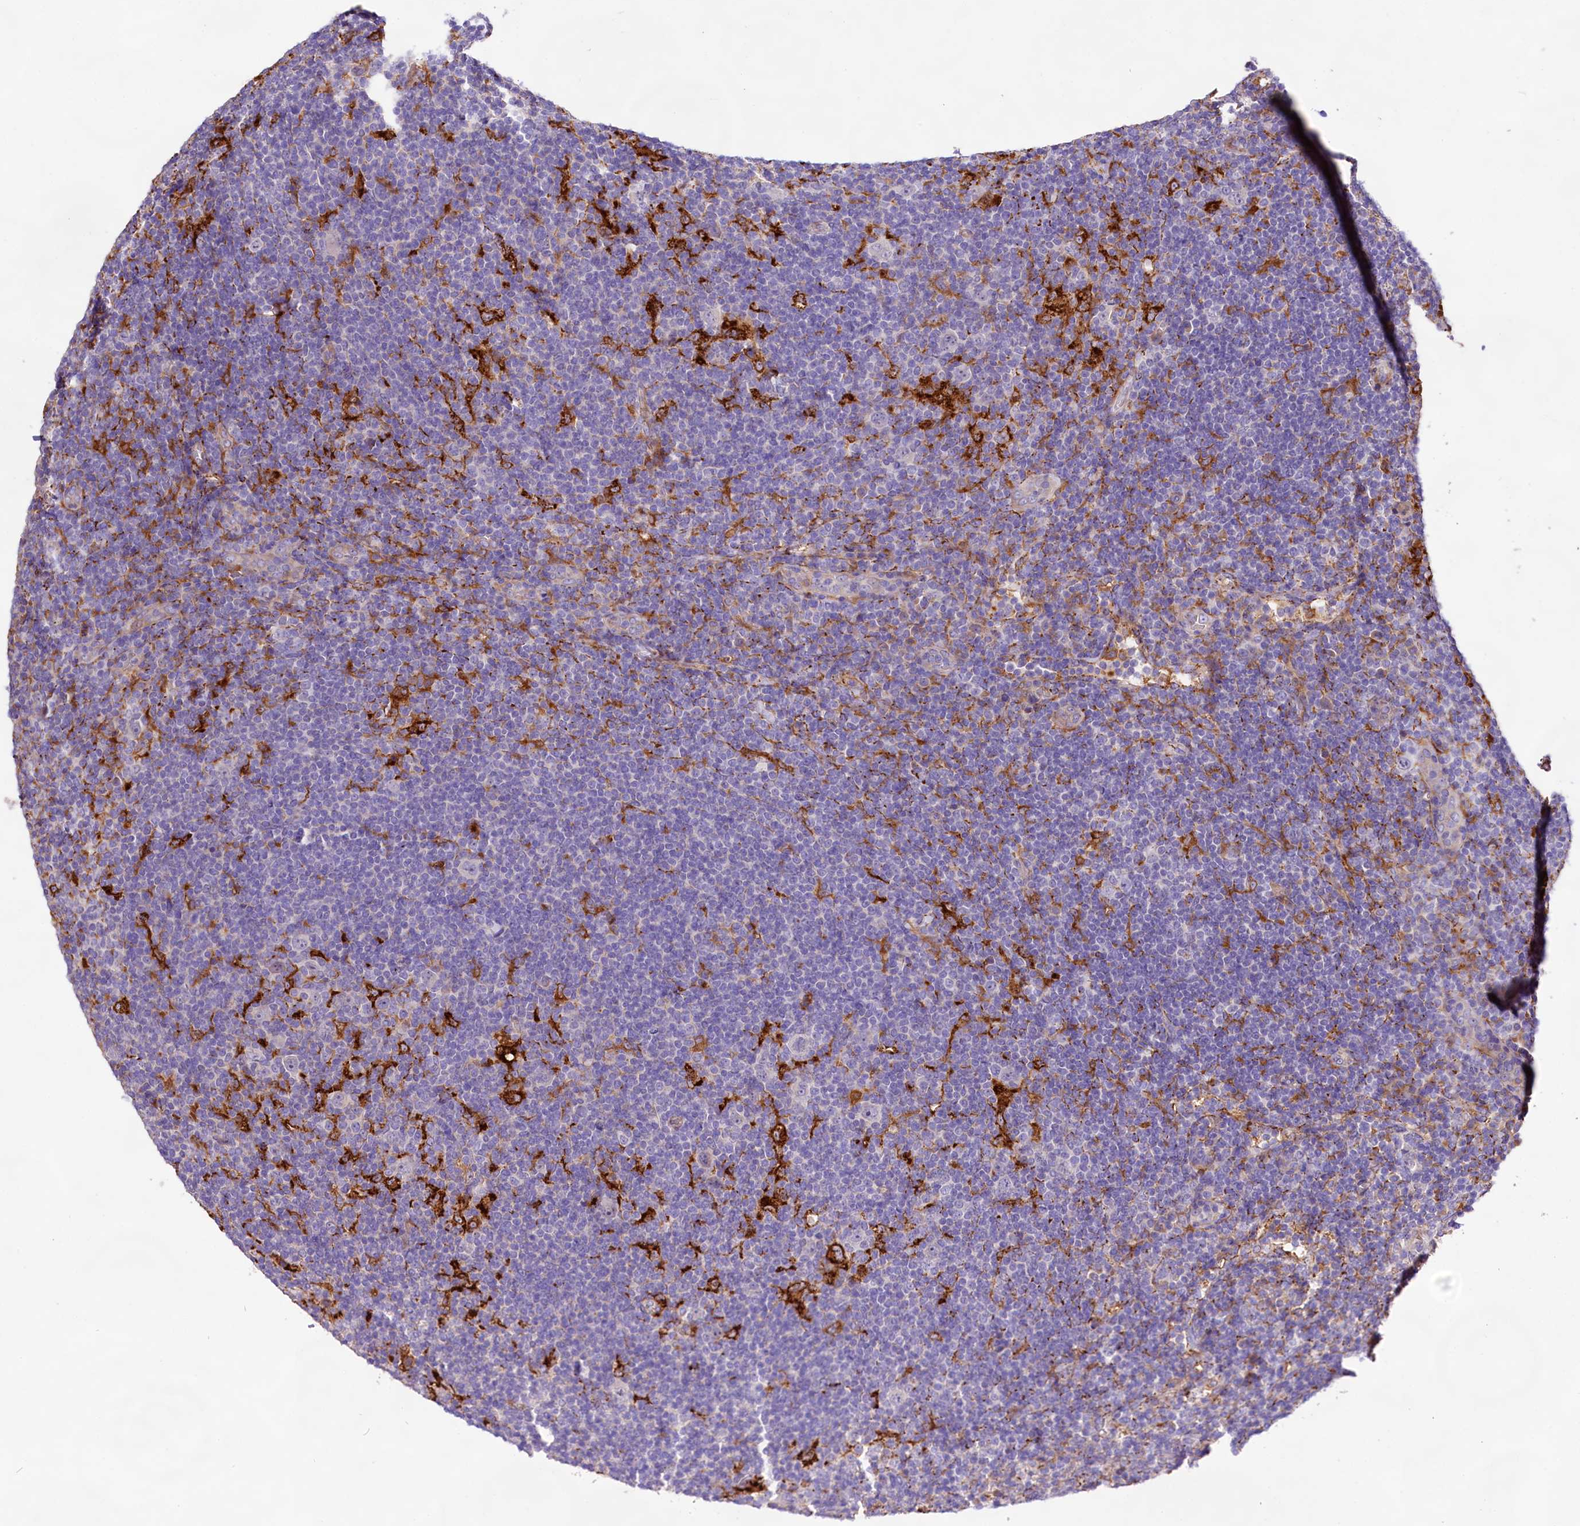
{"staining": {"intensity": "negative", "quantity": "none", "location": "none"}, "tissue": "lymphoma", "cell_type": "Tumor cells", "image_type": "cancer", "snomed": [{"axis": "morphology", "description": "Hodgkin's disease, NOS"}, {"axis": "topography", "description": "Lymph node"}], "caption": "Immunohistochemical staining of lymphoma reveals no significant expression in tumor cells.", "gene": "DMXL2", "patient": {"sex": "female", "age": 57}}